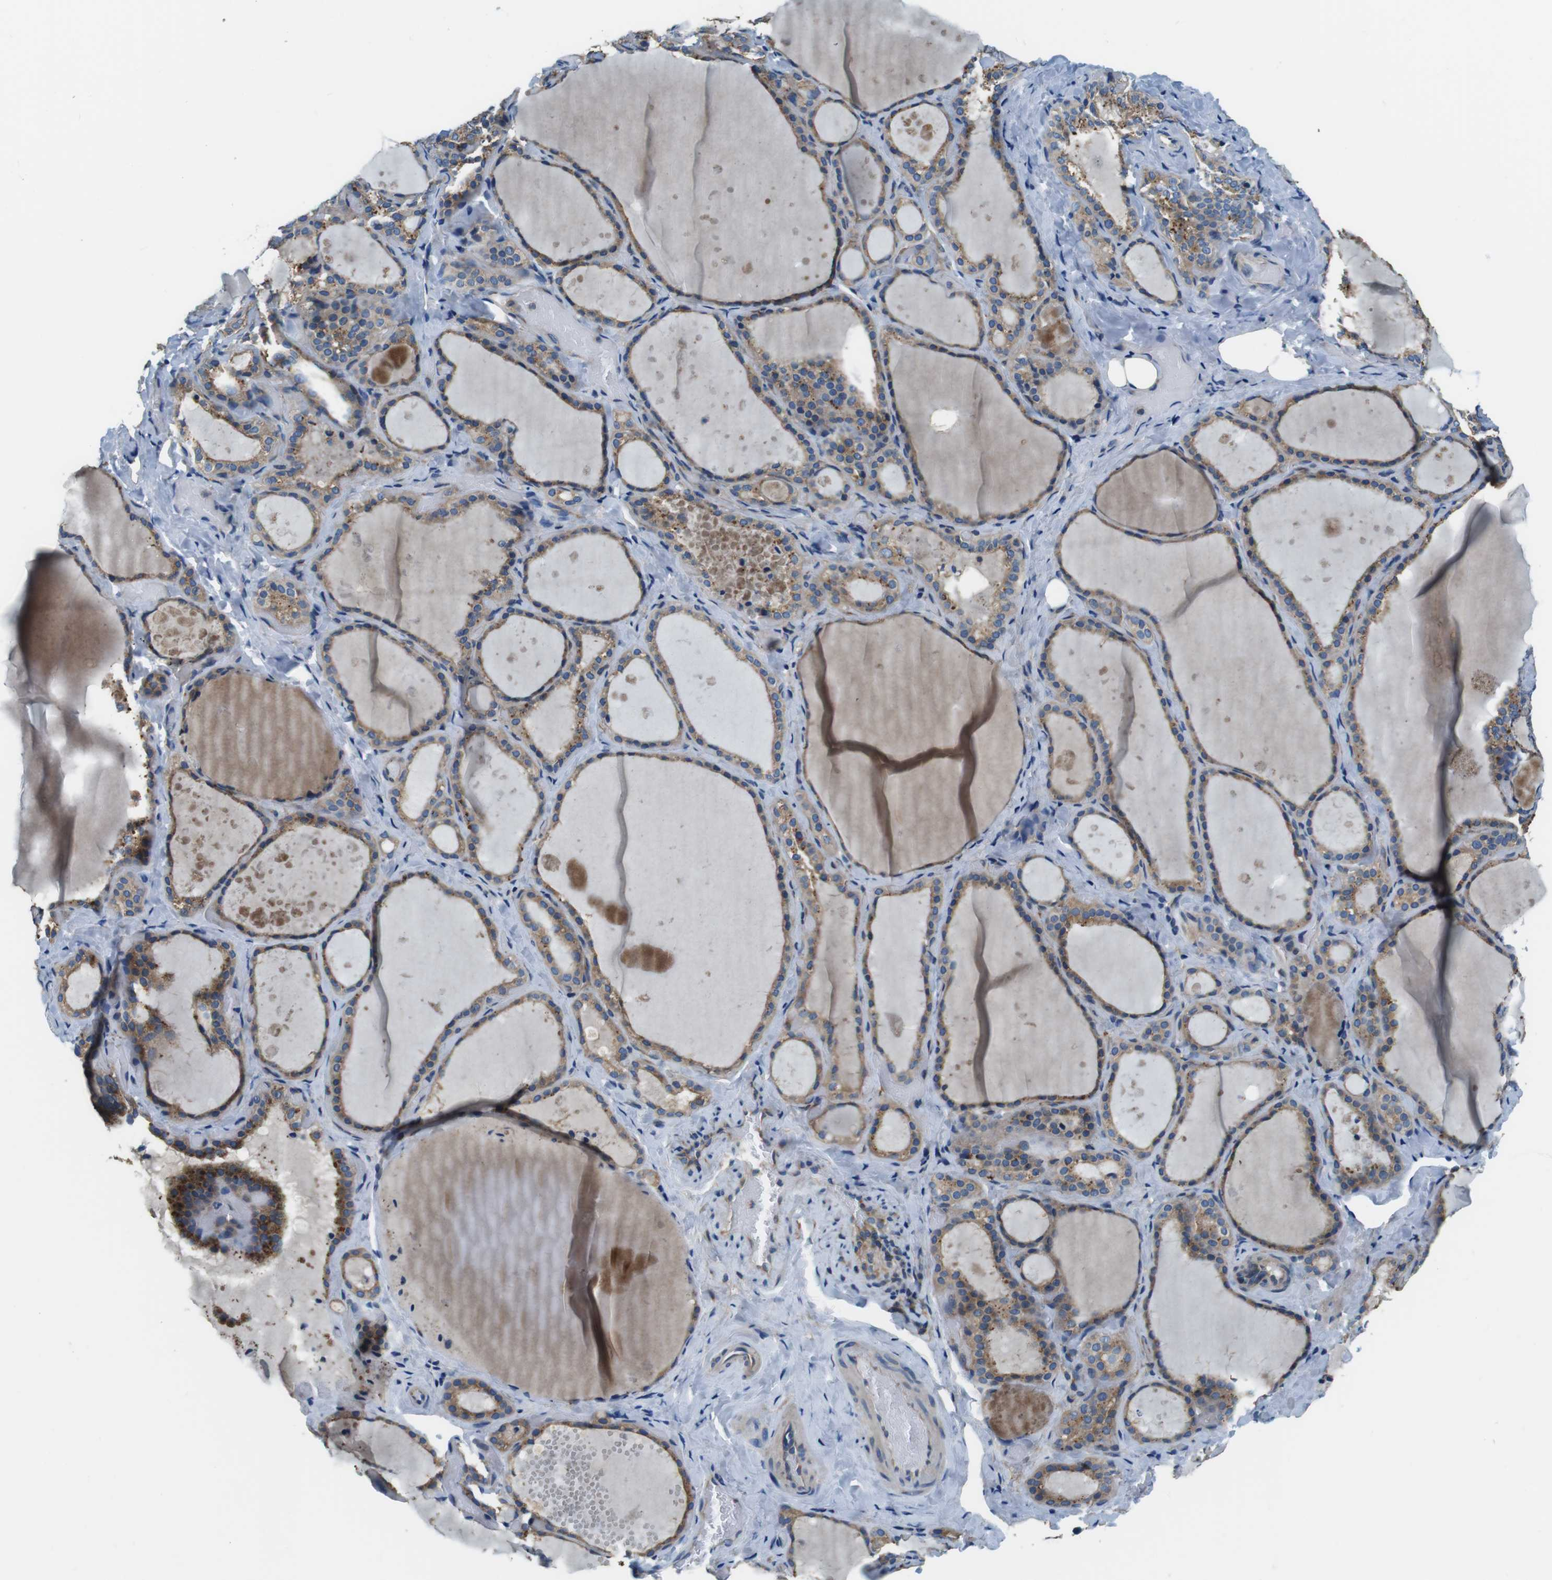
{"staining": {"intensity": "moderate", "quantity": ">75%", "location": "cytoplasmic/membranous"}, "tissue": "thyroid gland", "cell_type": "Glandular cells", "image_type": "normal", "snomed": [{"axis": "morphology", "description": "Normal tissue, NOS"}, {"axis": "topography", "description": "Thyroid gland"}], "caption": "Thyroid gland stained with DAB (3,3'-diaminobenzidine) IHC displays medium levels of moderate cytoplasmic/membranous staining in about >75% of glandular cells.", "gene": "DENND4C", "patient": {"sex": "female", "age": 44}}